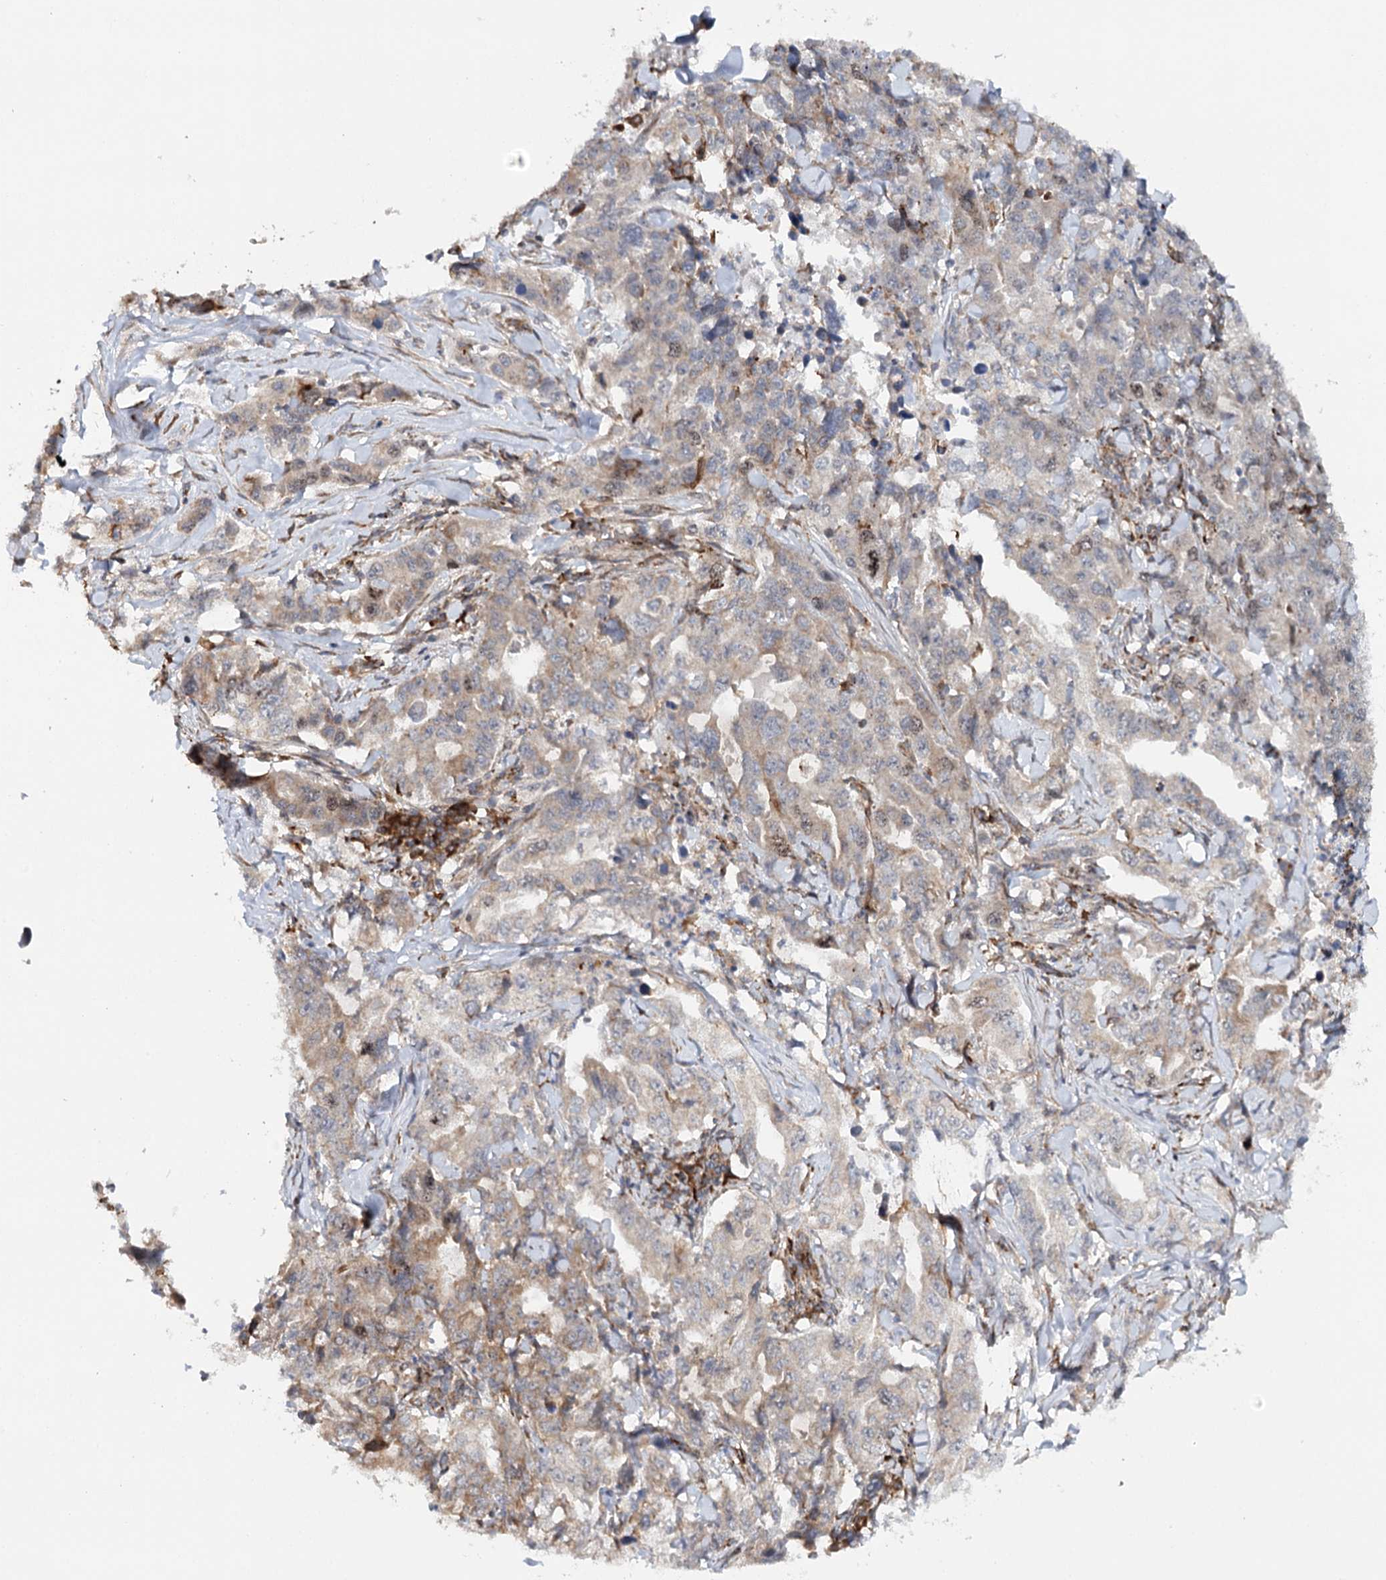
{"staining": {"intensity": "weak", "quantity": ">75%", "location": "cytoplasmic/membranous"}, "tissue": "lung cancer", "cell_type": "Tumor cells", "image_type": "cancer", "snomed": [{"axis": "morphology", "description": "Adenocarcinoma, NOS"}, {"axis": "topography", "description": "Lung"}], "caption": "DAB immunohistochemical staining of lung cancer (adenocarcinoma) demonstrates weak cytoplasmic/membranous protein positivity in about >75% of tumor cells. The protein is shown in brown color, while the nuclei are stained blue.", "gene": "MKNK1", "patient": {"sex": "female", "age": 51}}